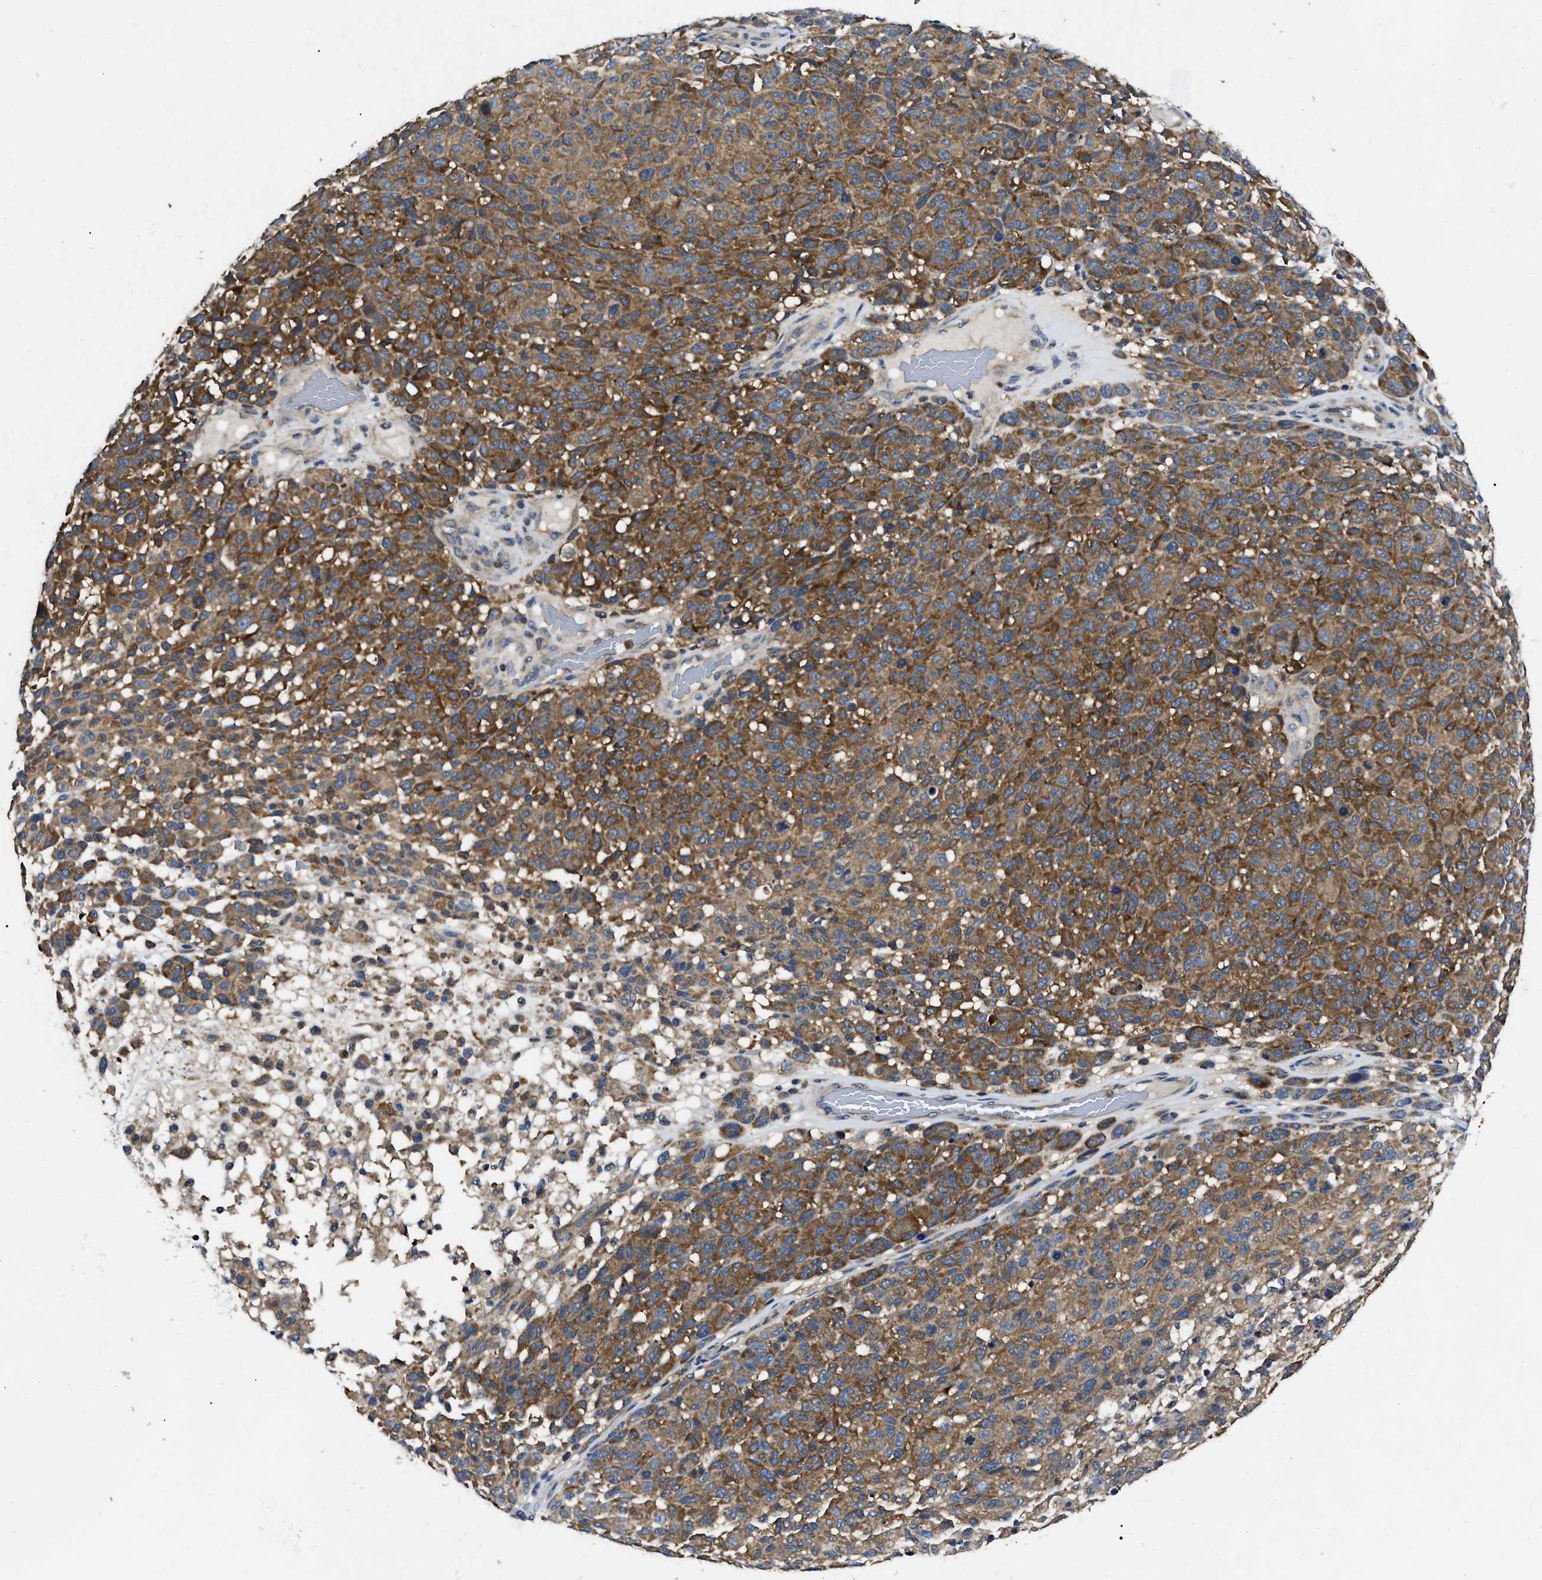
{"staining": {"intensity": "strong", "quantity": "25%-75%", "location": "cytoplasmic/membranous"}, "tissue": "melanoma", "cell_type": "Tumor cells", "image_type": "cancer", "snomed": [{"axis": "morphology", "description": "Malignant melanoma, NOS"}, {"axis": "topography", "description": "Skin"}], "caption": "IHC image of malignant melanoma stained for a protein (brown), which demonstrates high levels of strong cytoplasmic/membranous positivity in about 25%-75% of tumor cells.", "gene": "GET4", "patient": {"sex": "male", "age": 59}}